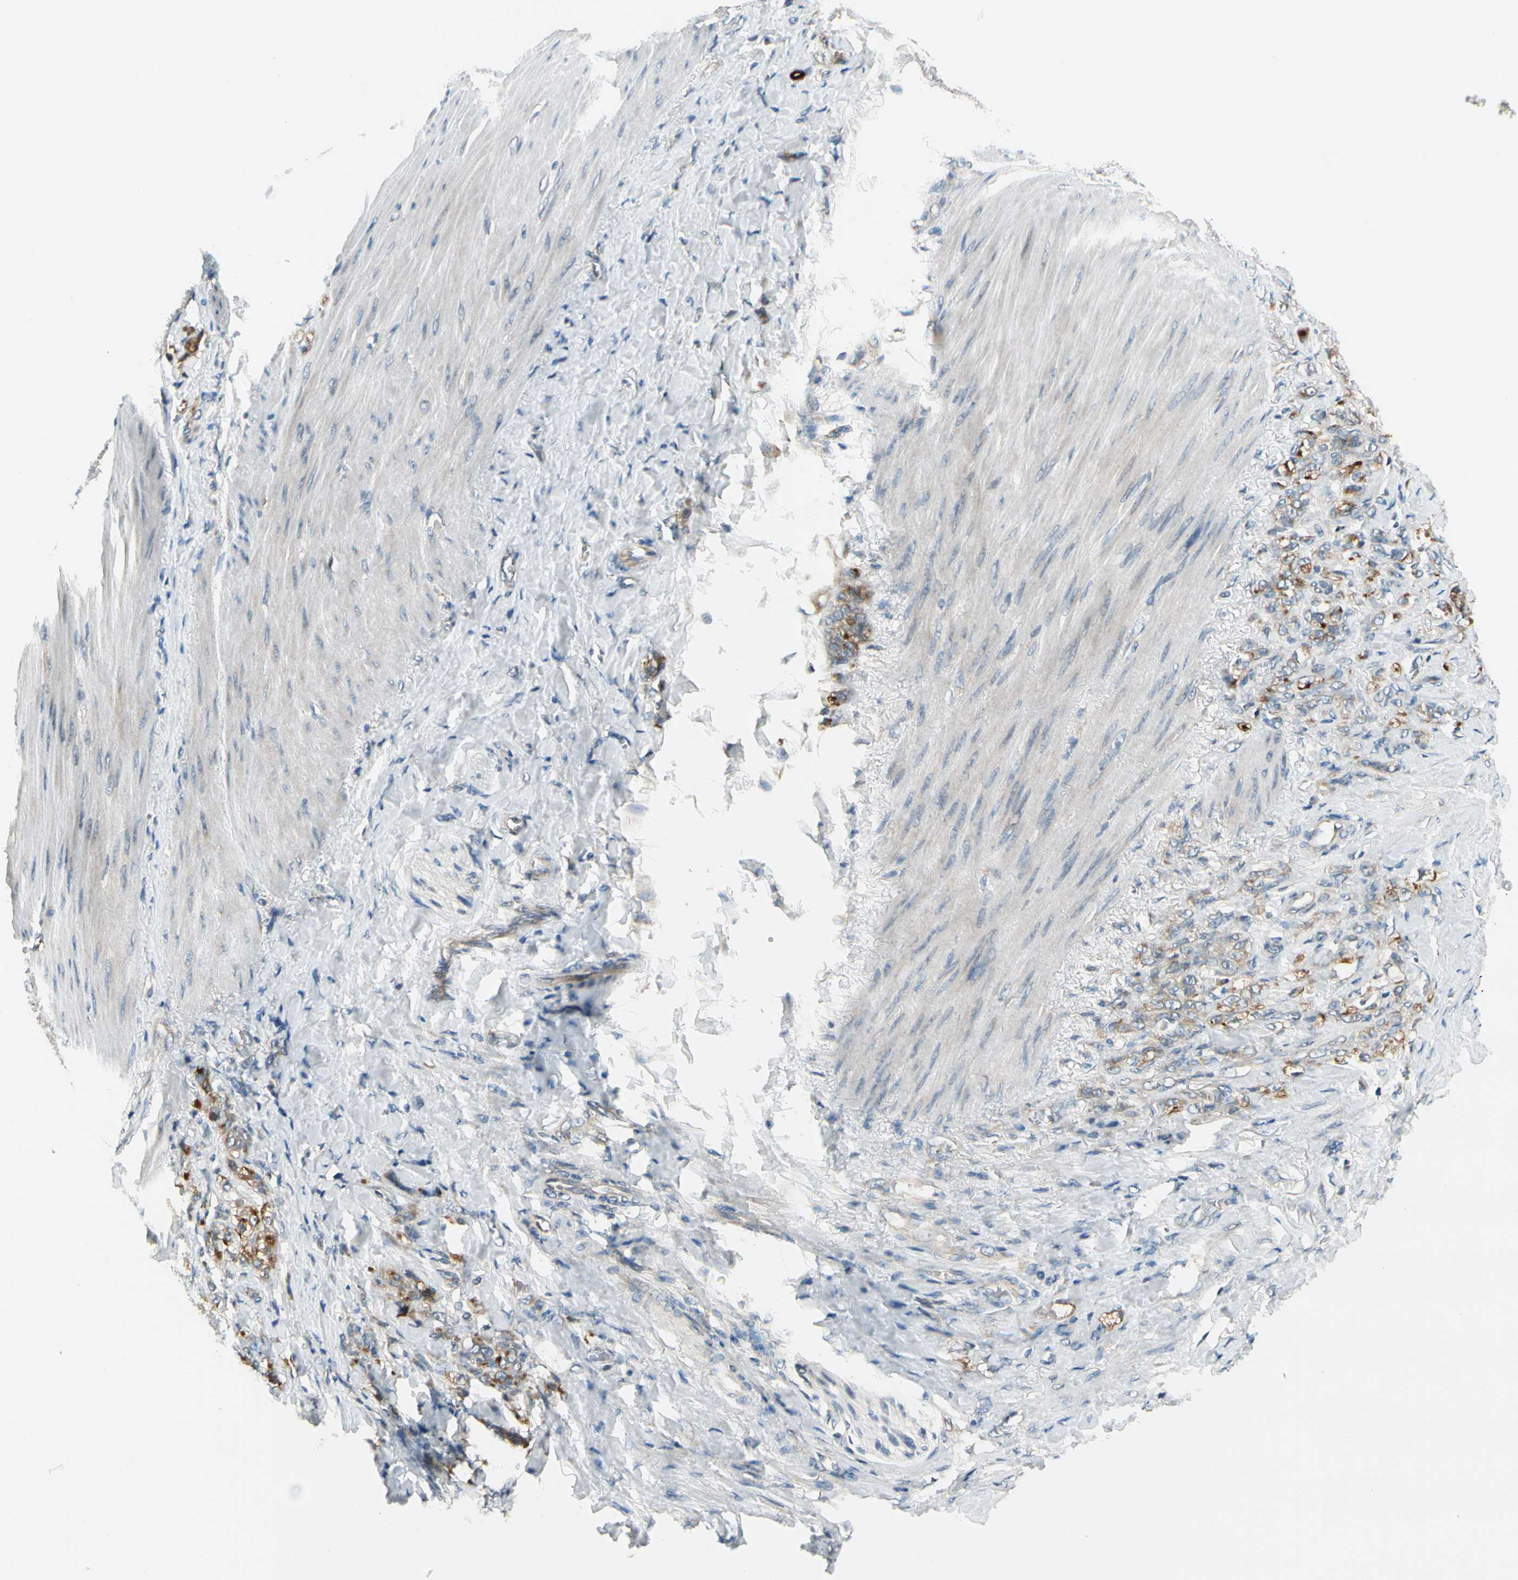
{"staining": {"intensity": "moderate", "quantity": ">75%", "location": "cytoplasmic/membranous"}, "tissue": "stomach cancer", "cell_type": "Tumor cells", "image_type": "cancer", "snomed": [{"axis": "morphology", "description": "Adenocarcinoma, NOS"}, {"axis": "topography", "description": "Stomach"}], "caption": "Stomach adenocarcinoma stained with DAB (3,3'-diaminobenzidine) IHC exhibits medium levels of moderate cytoplasmic/membranous expression in approximately >75% of tumor cells.", "gene": "BNIP1", "patient": {"sex": "male", "age": 82}}